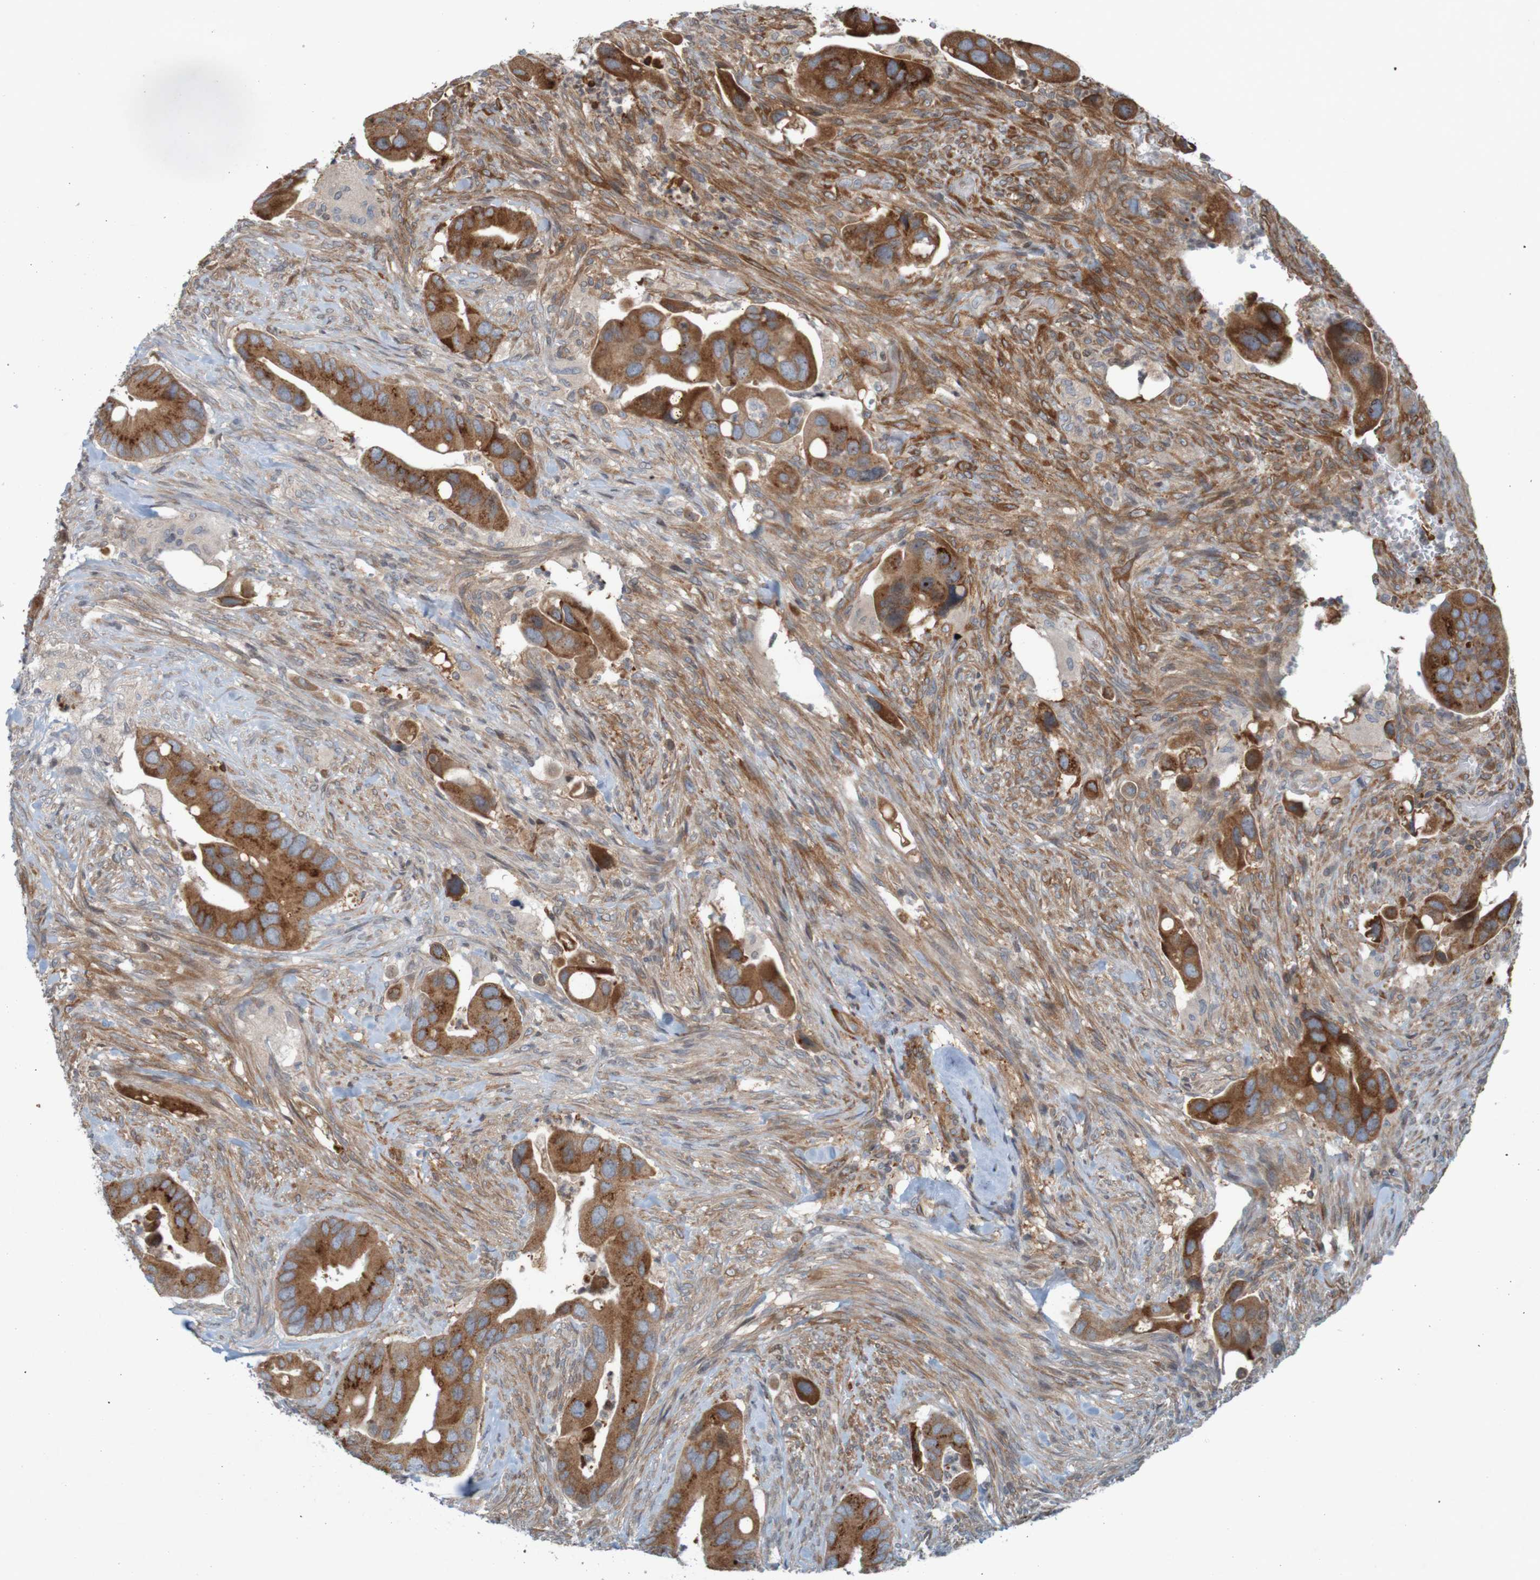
{"staining": {"intensity": "strong", "quantity": ">75%", "location": "cytoplasmic/membranous"}, "tissue": "colorectal cancer", "cell_type": "Tumor cells", "image_type": "cancer", "snomed": [{"axis": "morphology", "description": "Adenocarcinoma, NOS"}, {"axis": "topography", "description": "Rectum"}], "caption": "An image showing strong cytoplasmic/membranous positivity in approximately >75% of tumor cells in colorectal cancer, as visualized by brown immunohistochemical staining.", "gene": "GUCY1A1", "patient": {"sex": "female", "age": 57}}